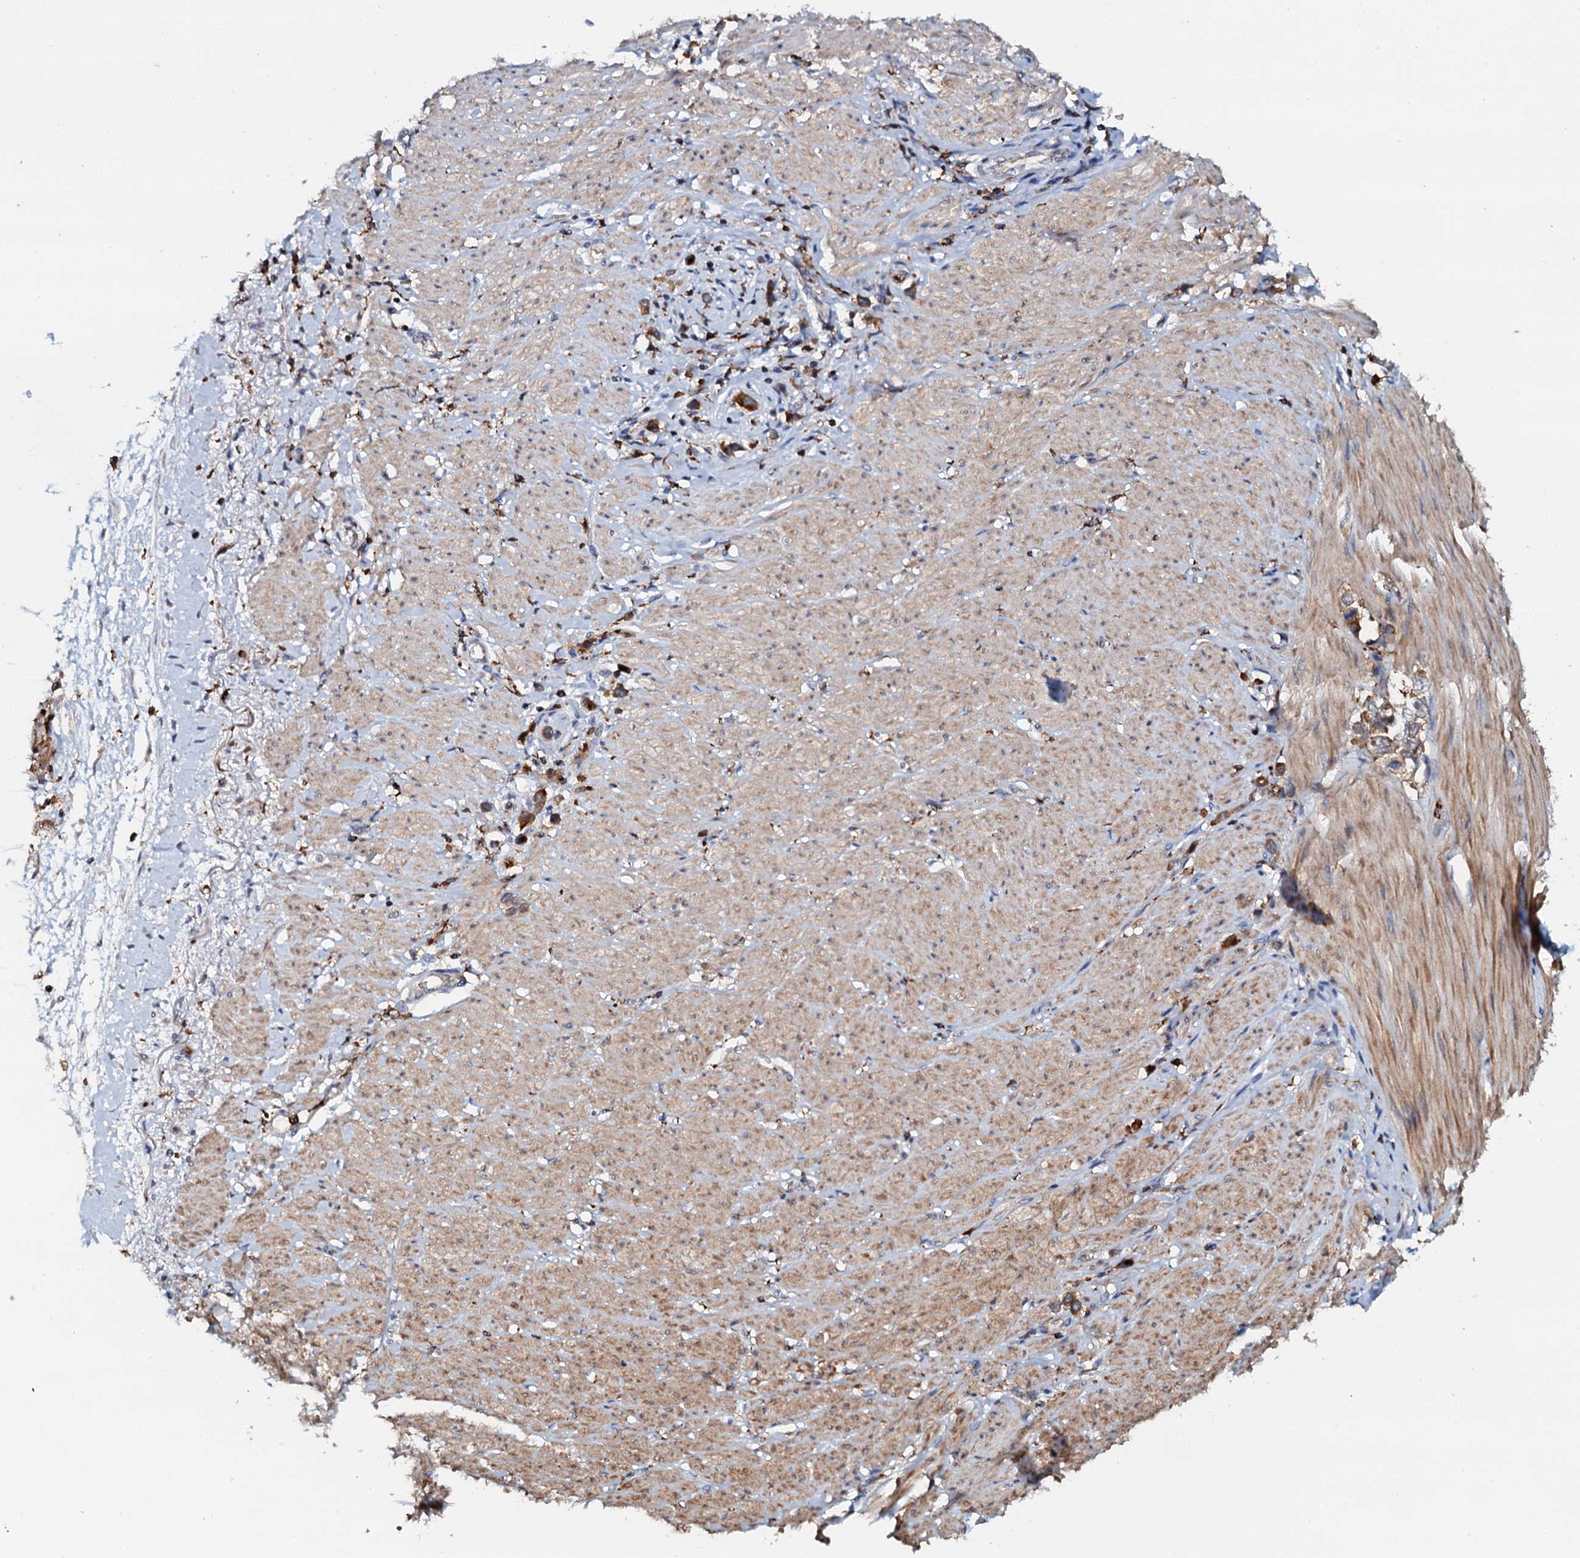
{"staining": {"intensity": "strong", "quantity": ">75%", "location": "cytoplasmic/membranous"}, "tissue": "stomach cancer", "cell_type": "Tumor cells", "image_type": "cancer", "snomed": [{"axis": "morphology", "description": "Adenocarcinoma, NOS"}, {"axis": "topography", "description": "Stomach"}], "caption": "Adenocarcinoma (stomach) stained with DAB immunohistochemistry exhibits high levels of strong cytoplasmic/membranous staining in approximately >75% of tumor cells.", "gene": "VAMP8", "patient": {"sex": "female", "age": 65}}